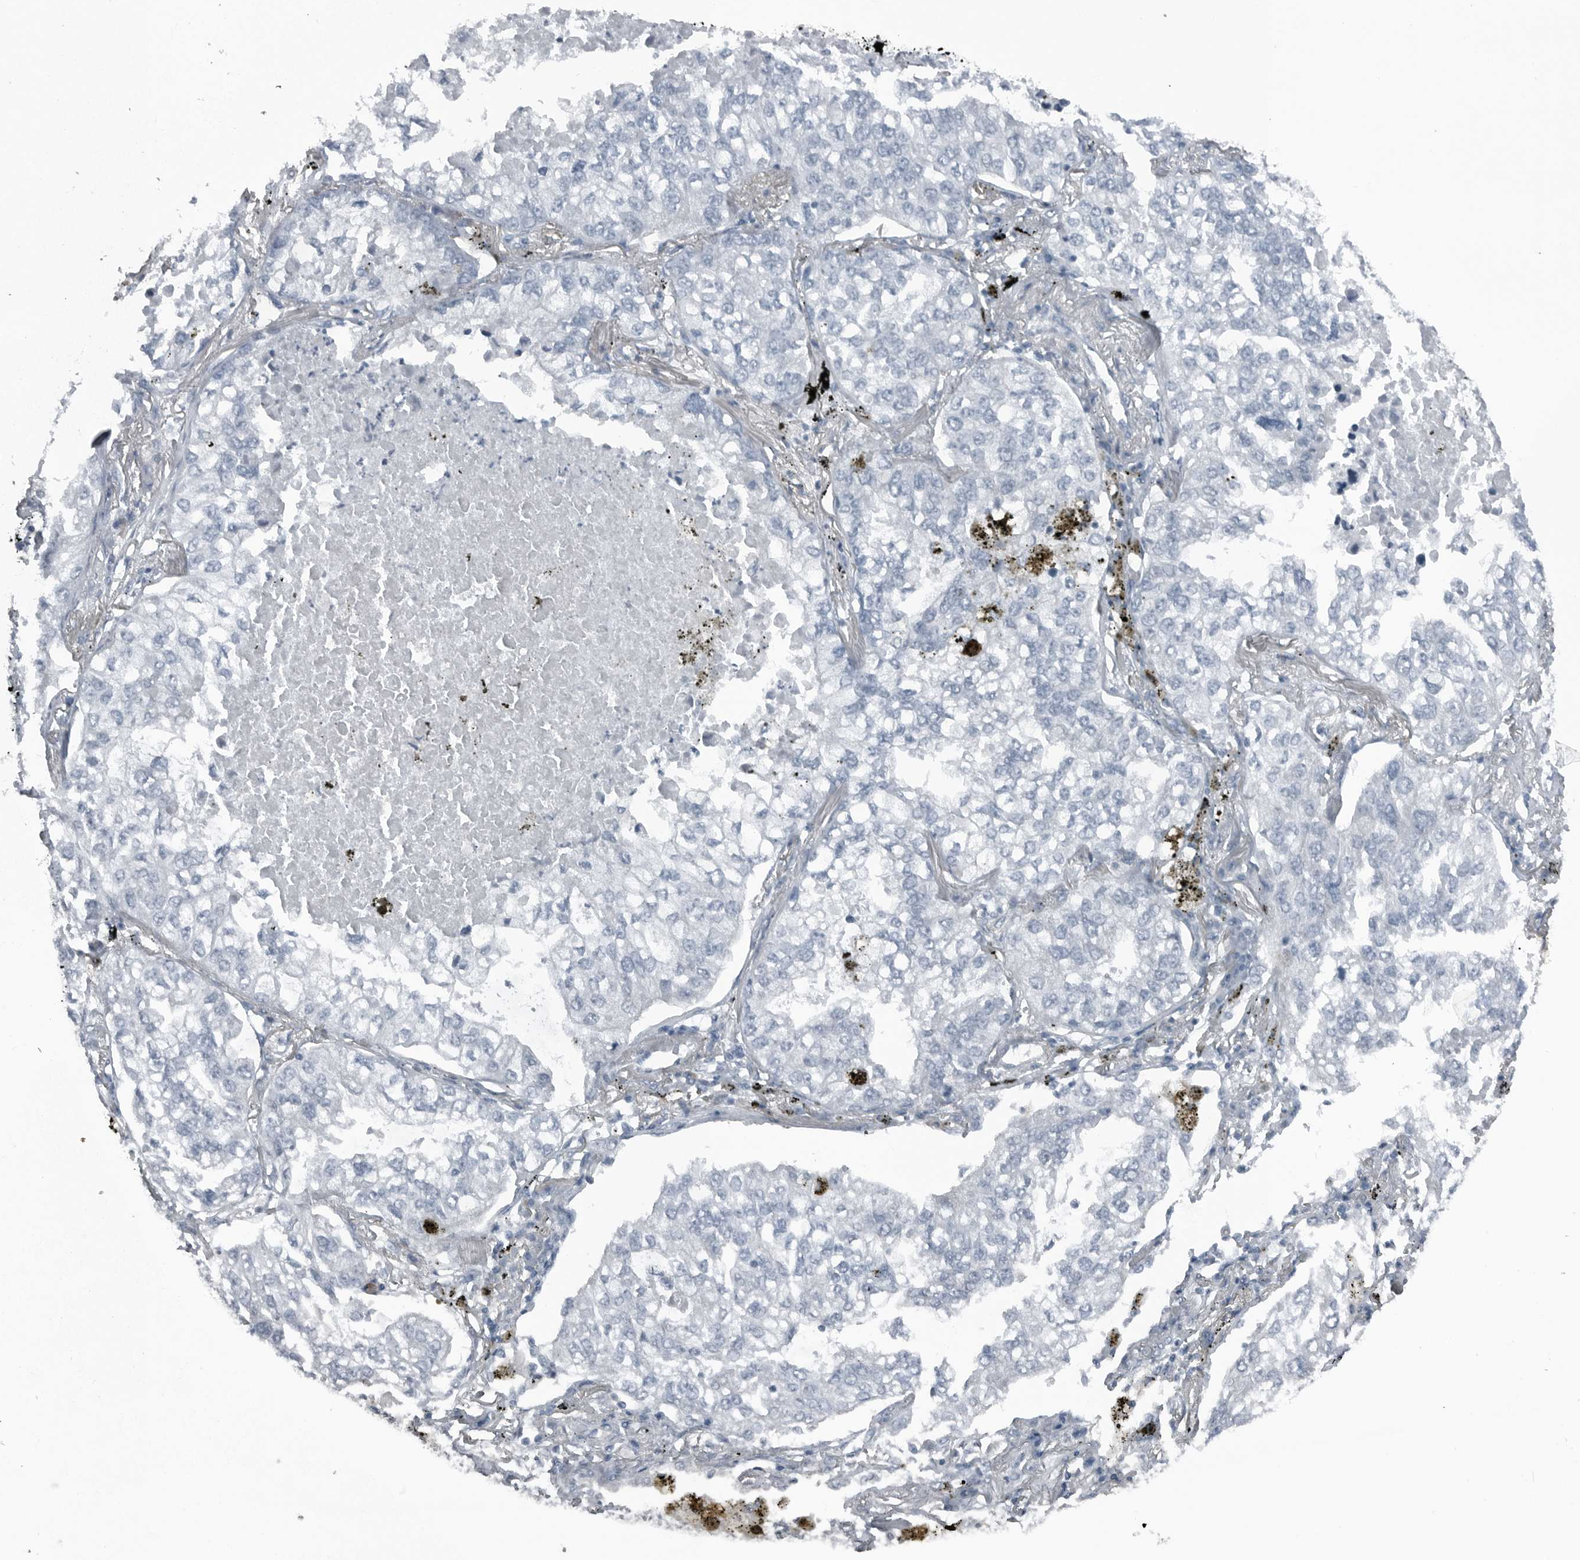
{"staining": {"intensity": "negative", "quantity": "none", "location": "none"}, "tissue": "lung cancer", "cell_type": "Tumor cells", "image_type": "cancer", "snomed": [{"axis": "morphology", "description": "Adenocarcinoma, NOS"}, {"axis": "topography", "description": "Lung"}], "caption": "The immunohistochemistry (IHC) photomicrograph has no significant staining in tumor cells of lung cancer (adenocarcinoma) tissue. (DAB immunohistochemistry (IHC), high magnification).", "gene": "GAK", "patient": {"sex": "male", "age": 65}}